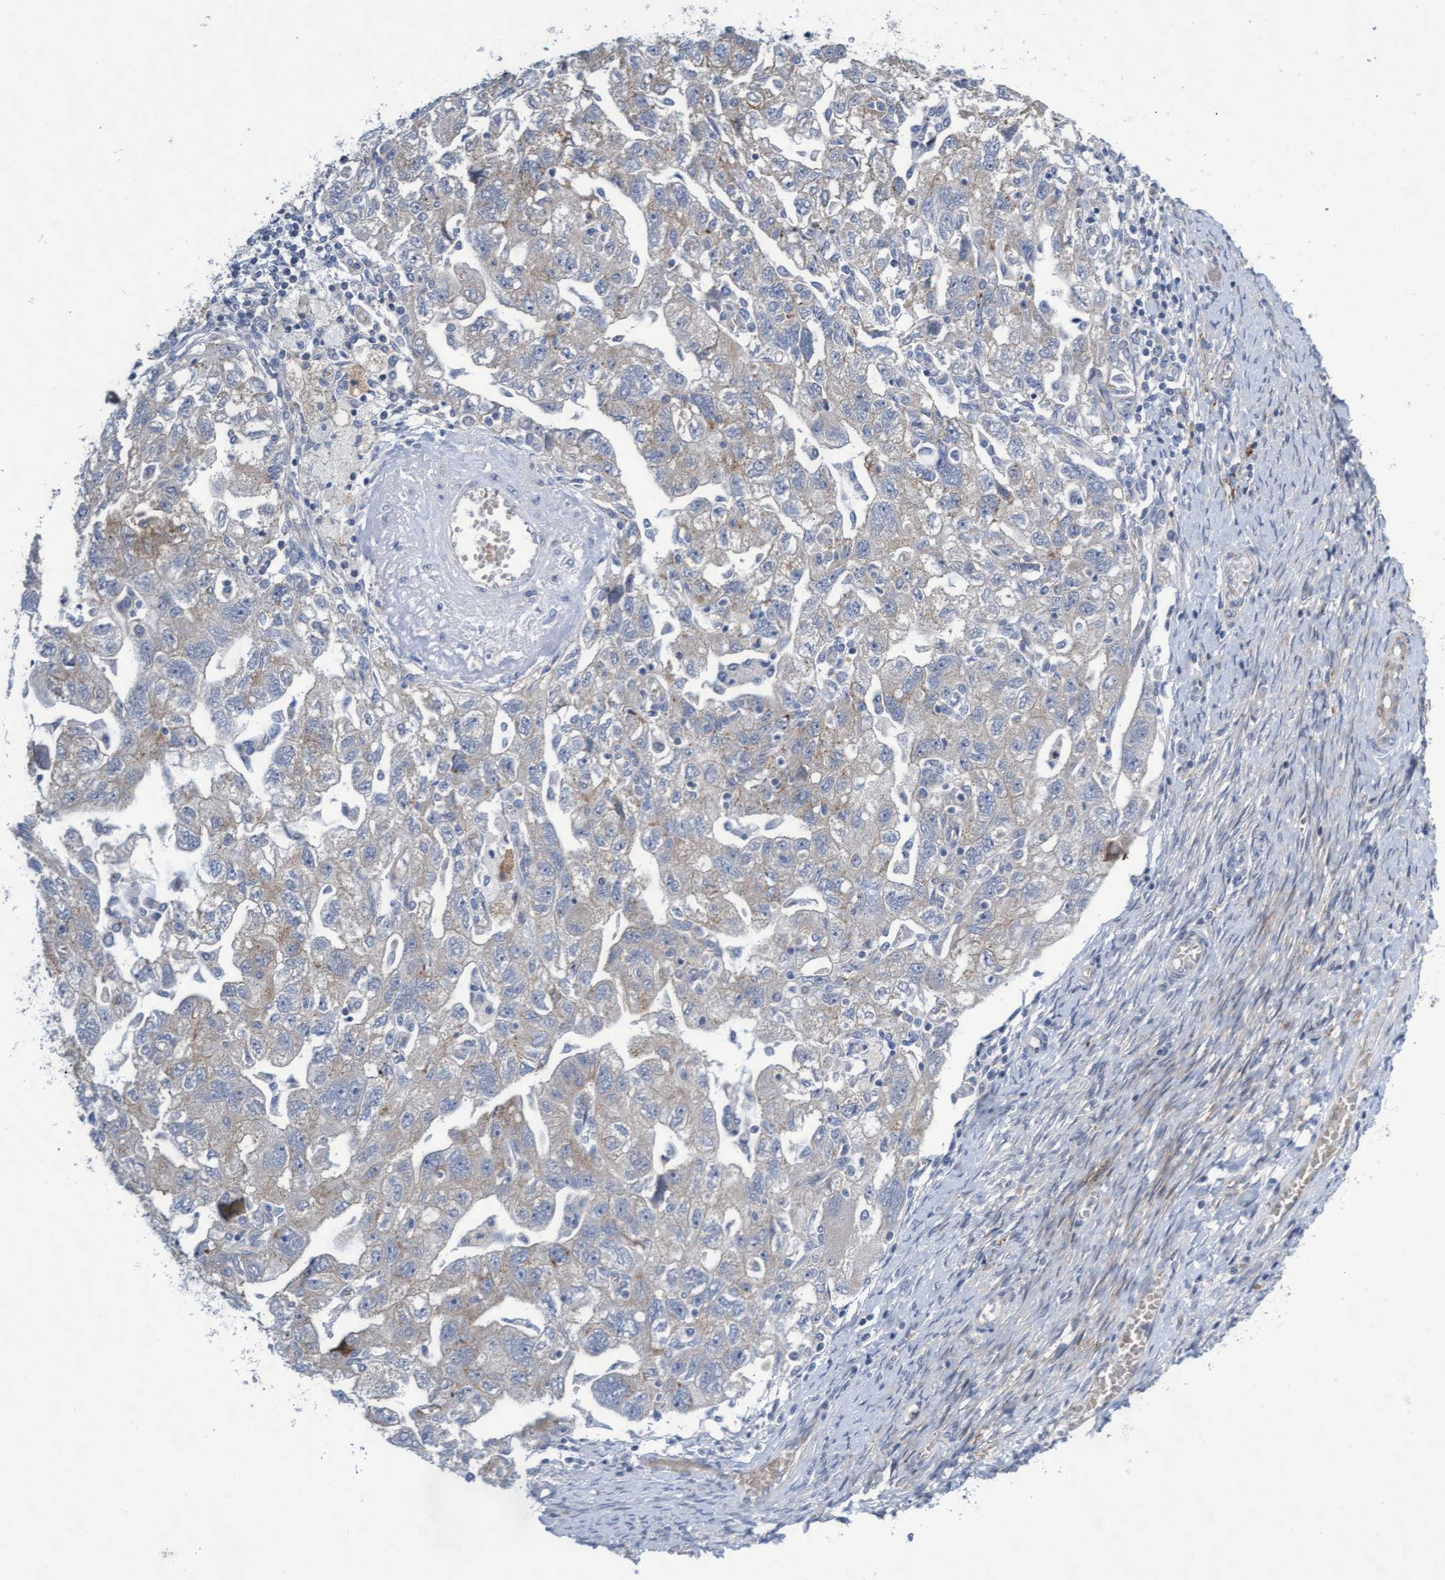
{"staining": {"intensity": "weak", "quantity": "<25%", "location": "cytoplasmic/membranous"}, "tissue": "ovarian cancer", "cell_type": "Tumor cells", "image_type": "cancer", "snomed": [{"axis": "morphology", "description": "Carcinoma, NOS"}, {"axis": "morphology", "description": "Cystadenocarcinoma, serous, NOS"}, {"axis": "topography", "description": "Ovary"}], "caption": "This micrograph is of carcinoma (ovarian) stained with IHC to label a protein in brown with the nuclei are counter-stained blue. There is no expression in tumor cells.", "gene": "ABCF2", "patient": {"sex": "female", "age": 69}}